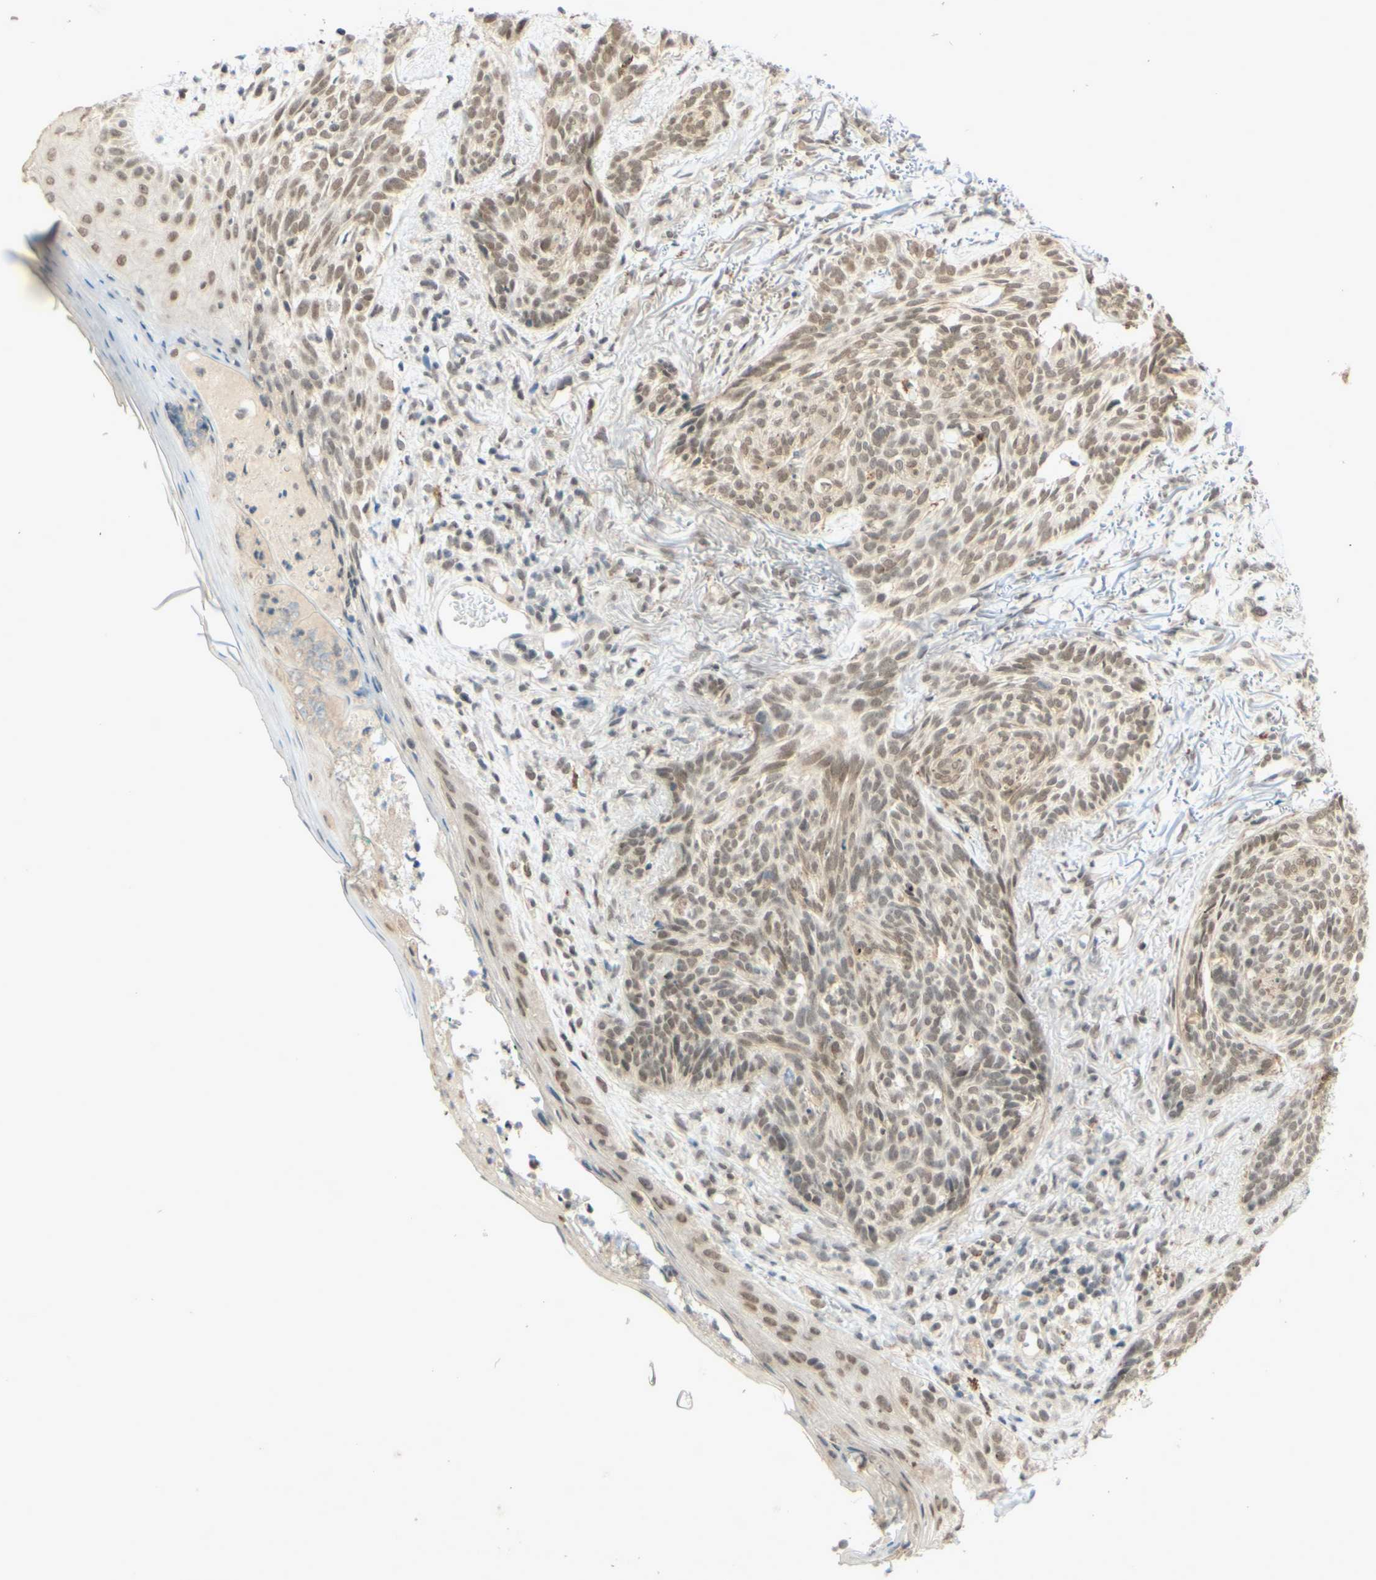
{"staining": {"intensity": "weak", "quantity": ">75%", "location": "nuclear"}, "tissue": "skin cancer", "cell_type": "Tumor cells", "image_type": "cancer", "snomed": [{"axis": "morphology", "description": "Basal cell carcinoma"}, {"axis": "topography", "description": "Skin"}], "caption": "There is low levels of weak nuclear positivity in tumor cells of basal cell carcinoma (skin), as demonstrated by immunohistochemical staining (brown color).", "gene": "SMARCB1", "patient": {"sex": "male", "age": 43}}